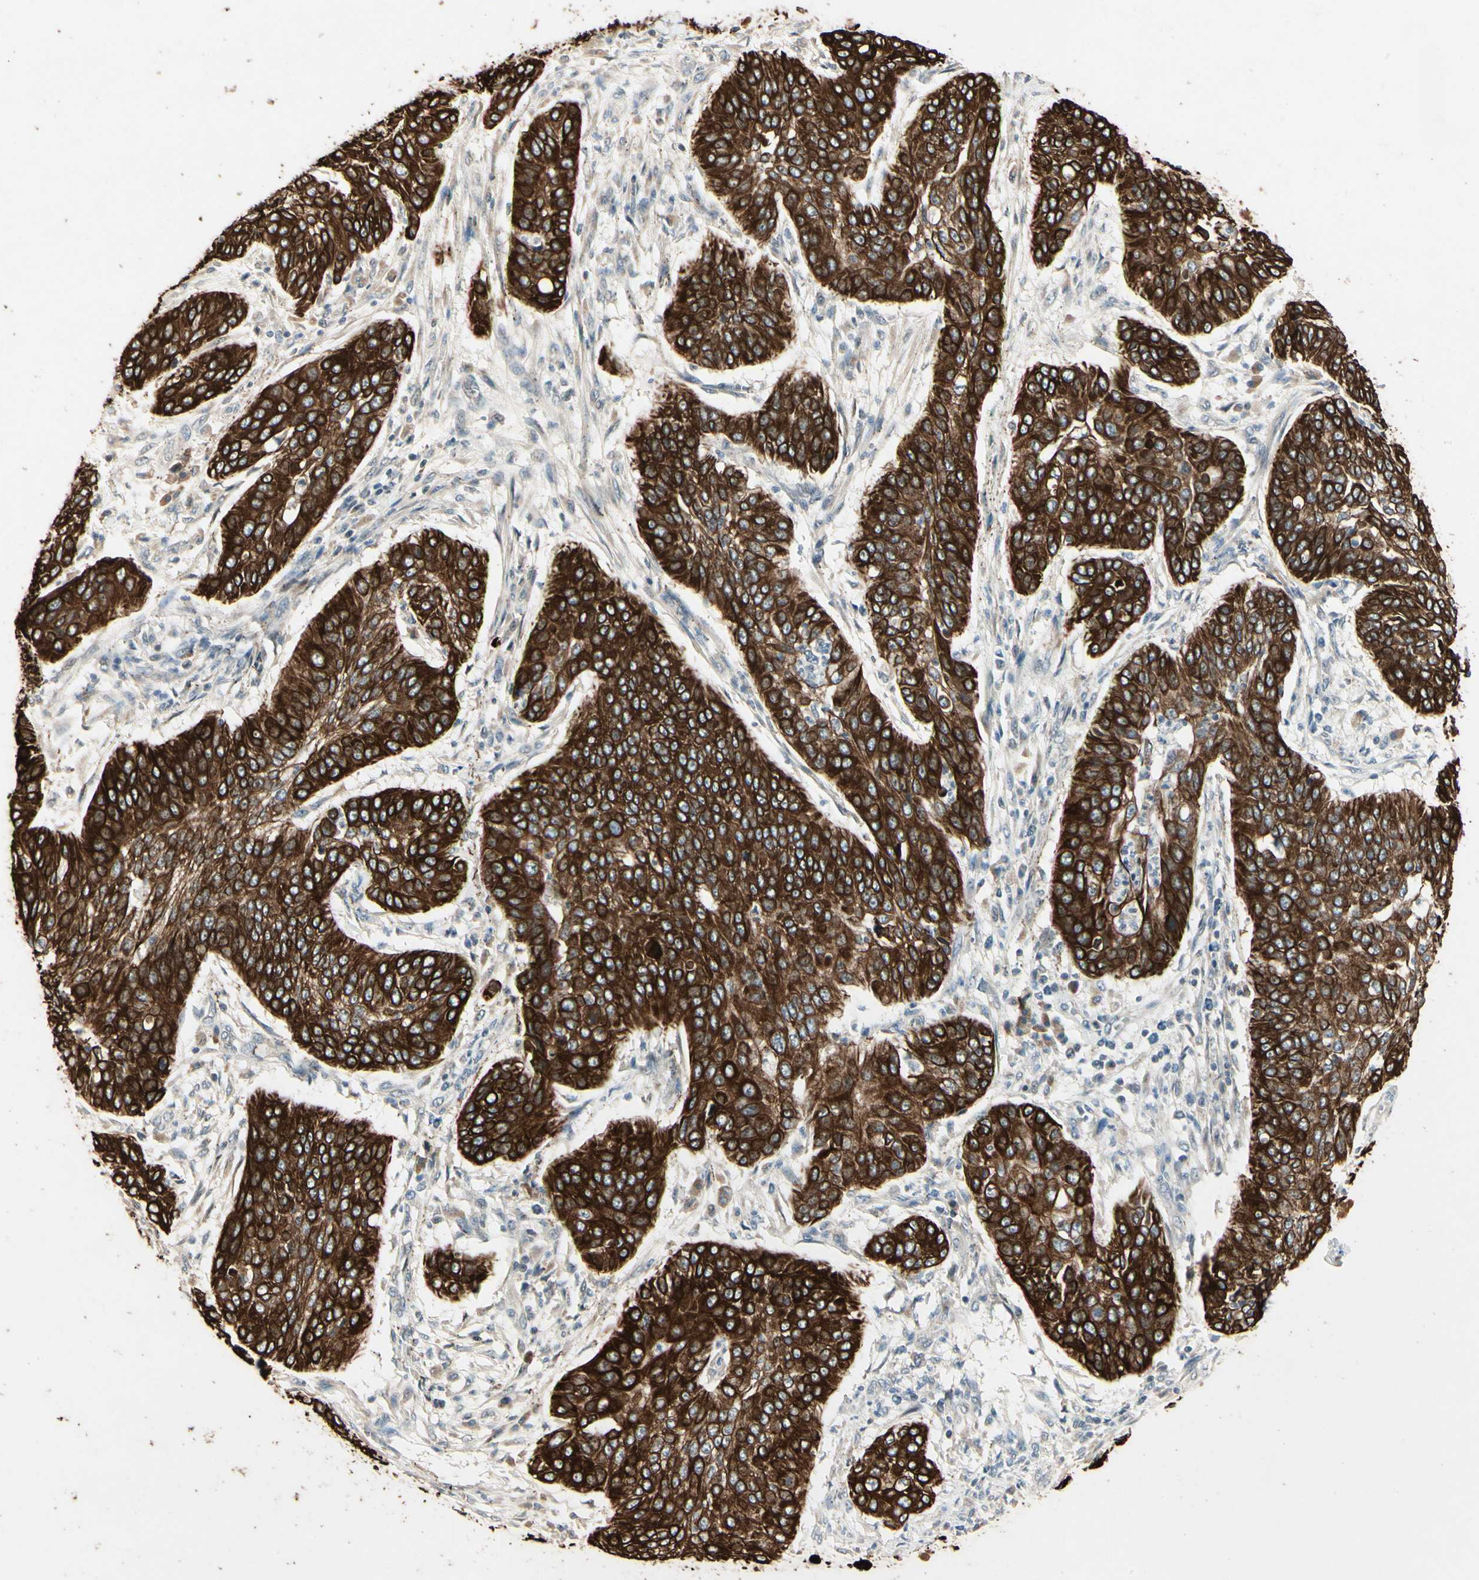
{"staining": {"intensity": "strong", "quantity": ">75%", "location": "cytoplasmic/membranous"}, "tissue": "cervical cancer", "cell_type": "Tumor cells", "image_type": "cancer", "snomed": [{"axis": "morphology", "description": "Normal tissue, NOS"}, {"axis": "morphology", "description": "Squamous cell carcinoma, NOS"}, {"axis": "topography", "description": "Cervix"}], "caption": "Cervical cancer tissue demonstrates strong cytoplasmic/membranous expression in approximately >75% of tumor cells, visualized by immunohistochemistry.", "gene": "SKIL", "patient": {"sex": "female", "age": 39}}